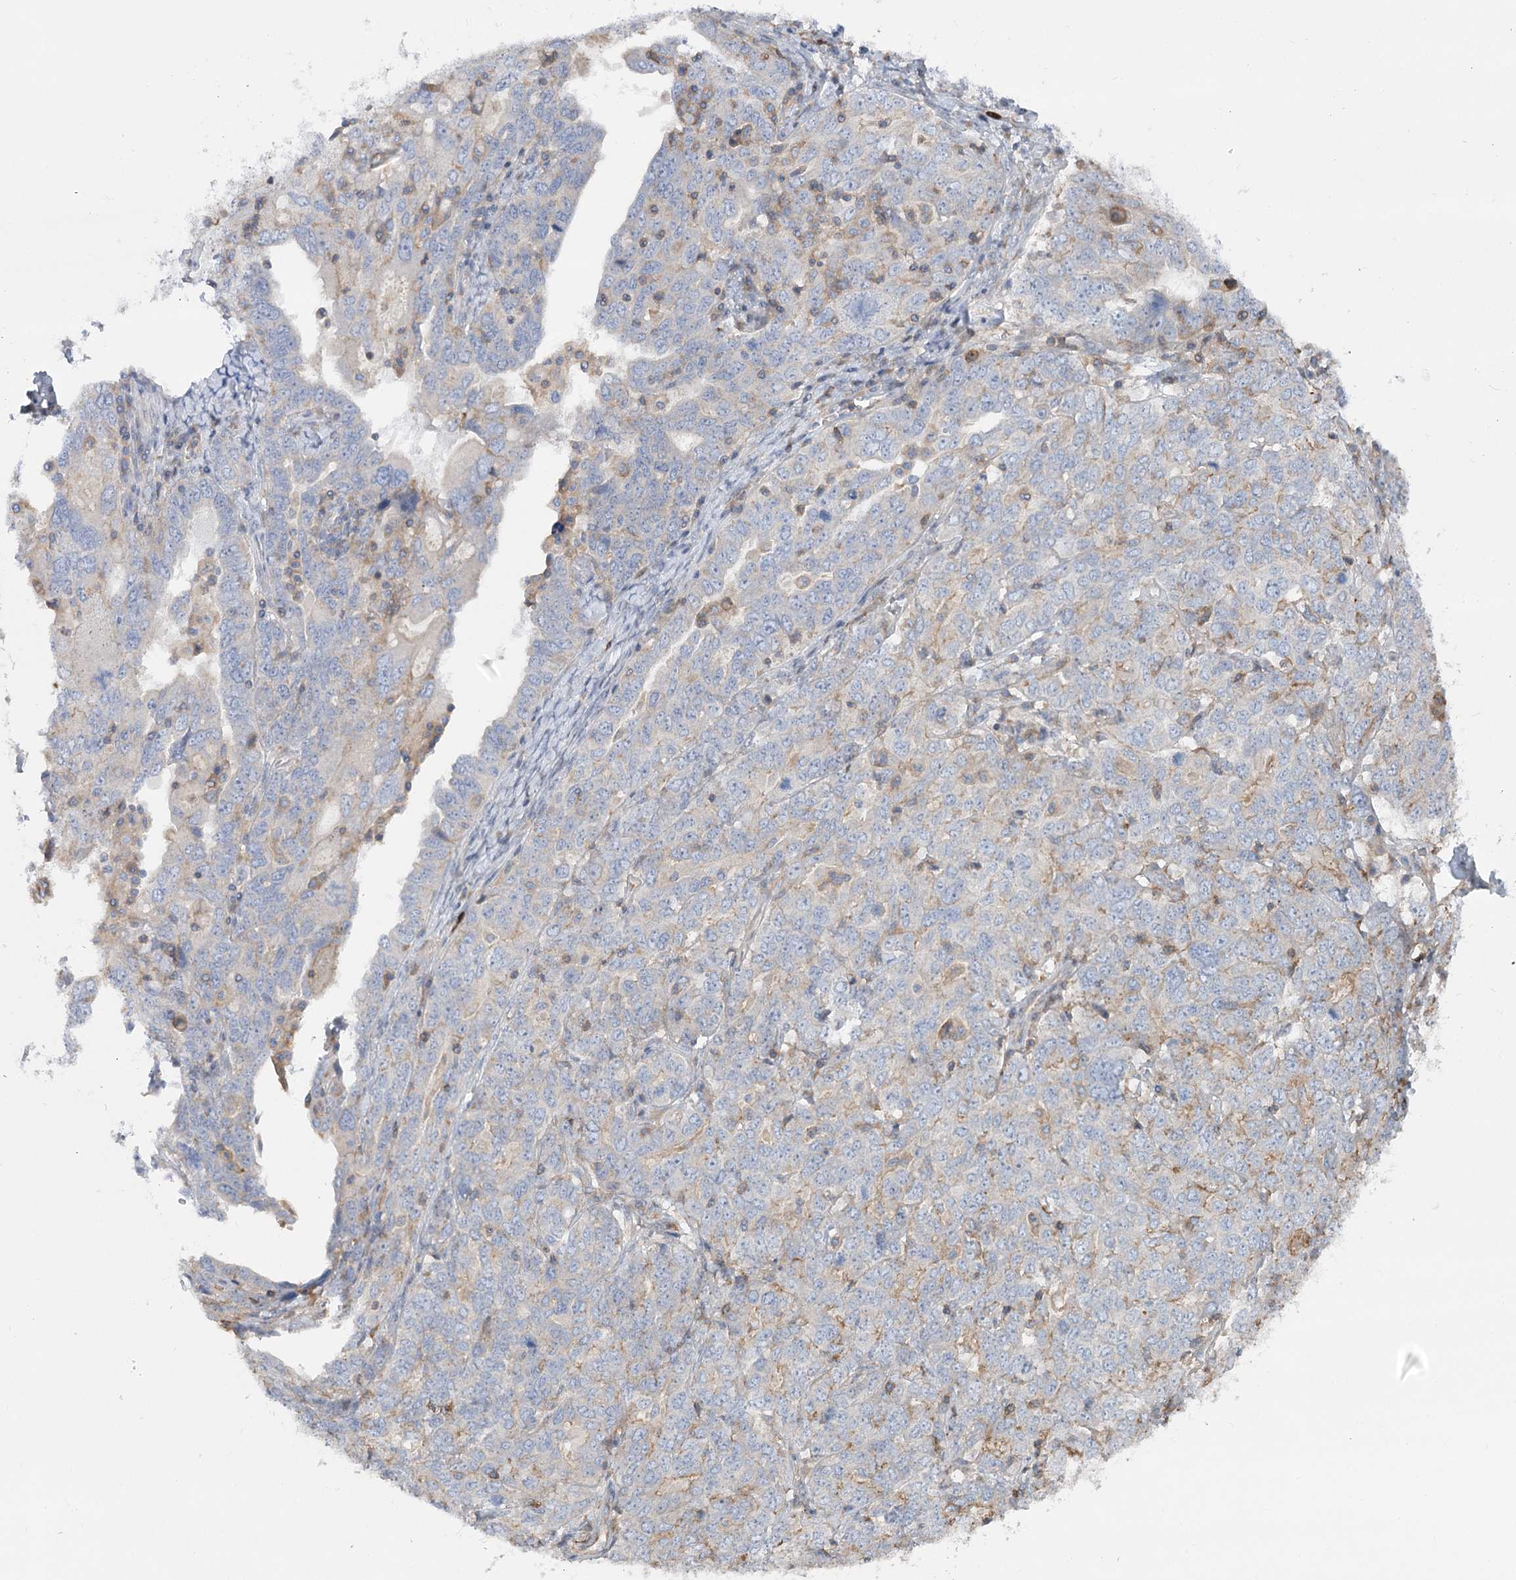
{"staining": {"intensity": "weak", "quantity": "<25%", "location": "cytoplasmic/membranous"}, "tissue": "ovarian cancer", "cell_type": "Tumor cells", "image_type": "cancer", "snomed": [{"axis": "morphology", "description": "Carcinoma, endometroid"}, {"axis": "topography", "description": "Ovary"}], "caption": "This is an immunohistochemistry (IHC) photomicrograph of human ovarian endometroid carcinoma. There is no positivity in tumor cells.", "gene": "LARP1B", "patient": {"sex": "female", "age": 62}}